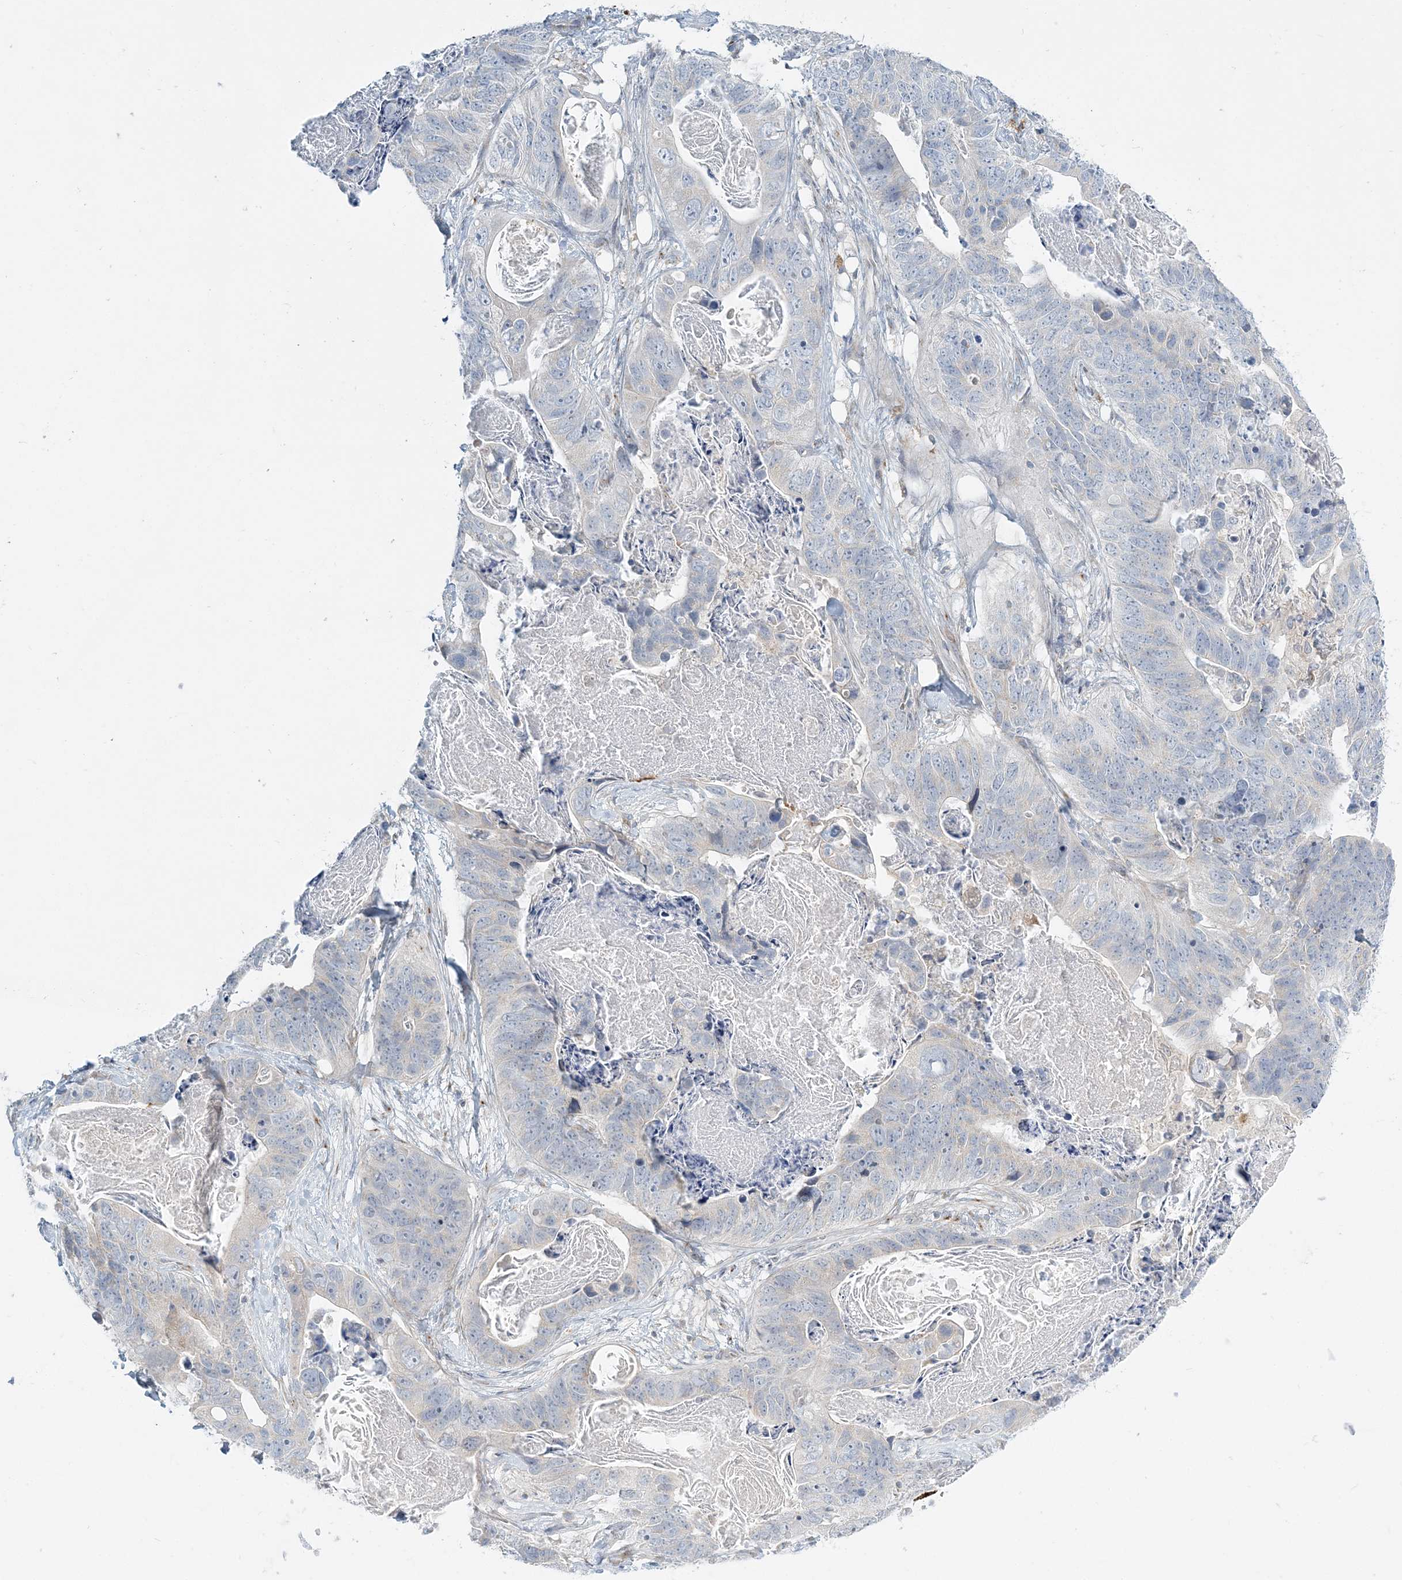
{"staining": {"intensity": "negative", "quantity": "none", "location": "none"}, "tissue": "stomach cancer", "cell_type": "Tumor cells", "image_type": "cancer", "snomed": [{"axis": "morphology", "description": "Adenocarcinoma, NOS"}, {"axis": "topography", "description": "Stomach"}], "caption": "This is an immunohistochemistry (IHC) image of stomach cancer. There is no positivity in tumor cells.", "gene": "NAA11", "patient": {"sex": "female", "age": 89}}